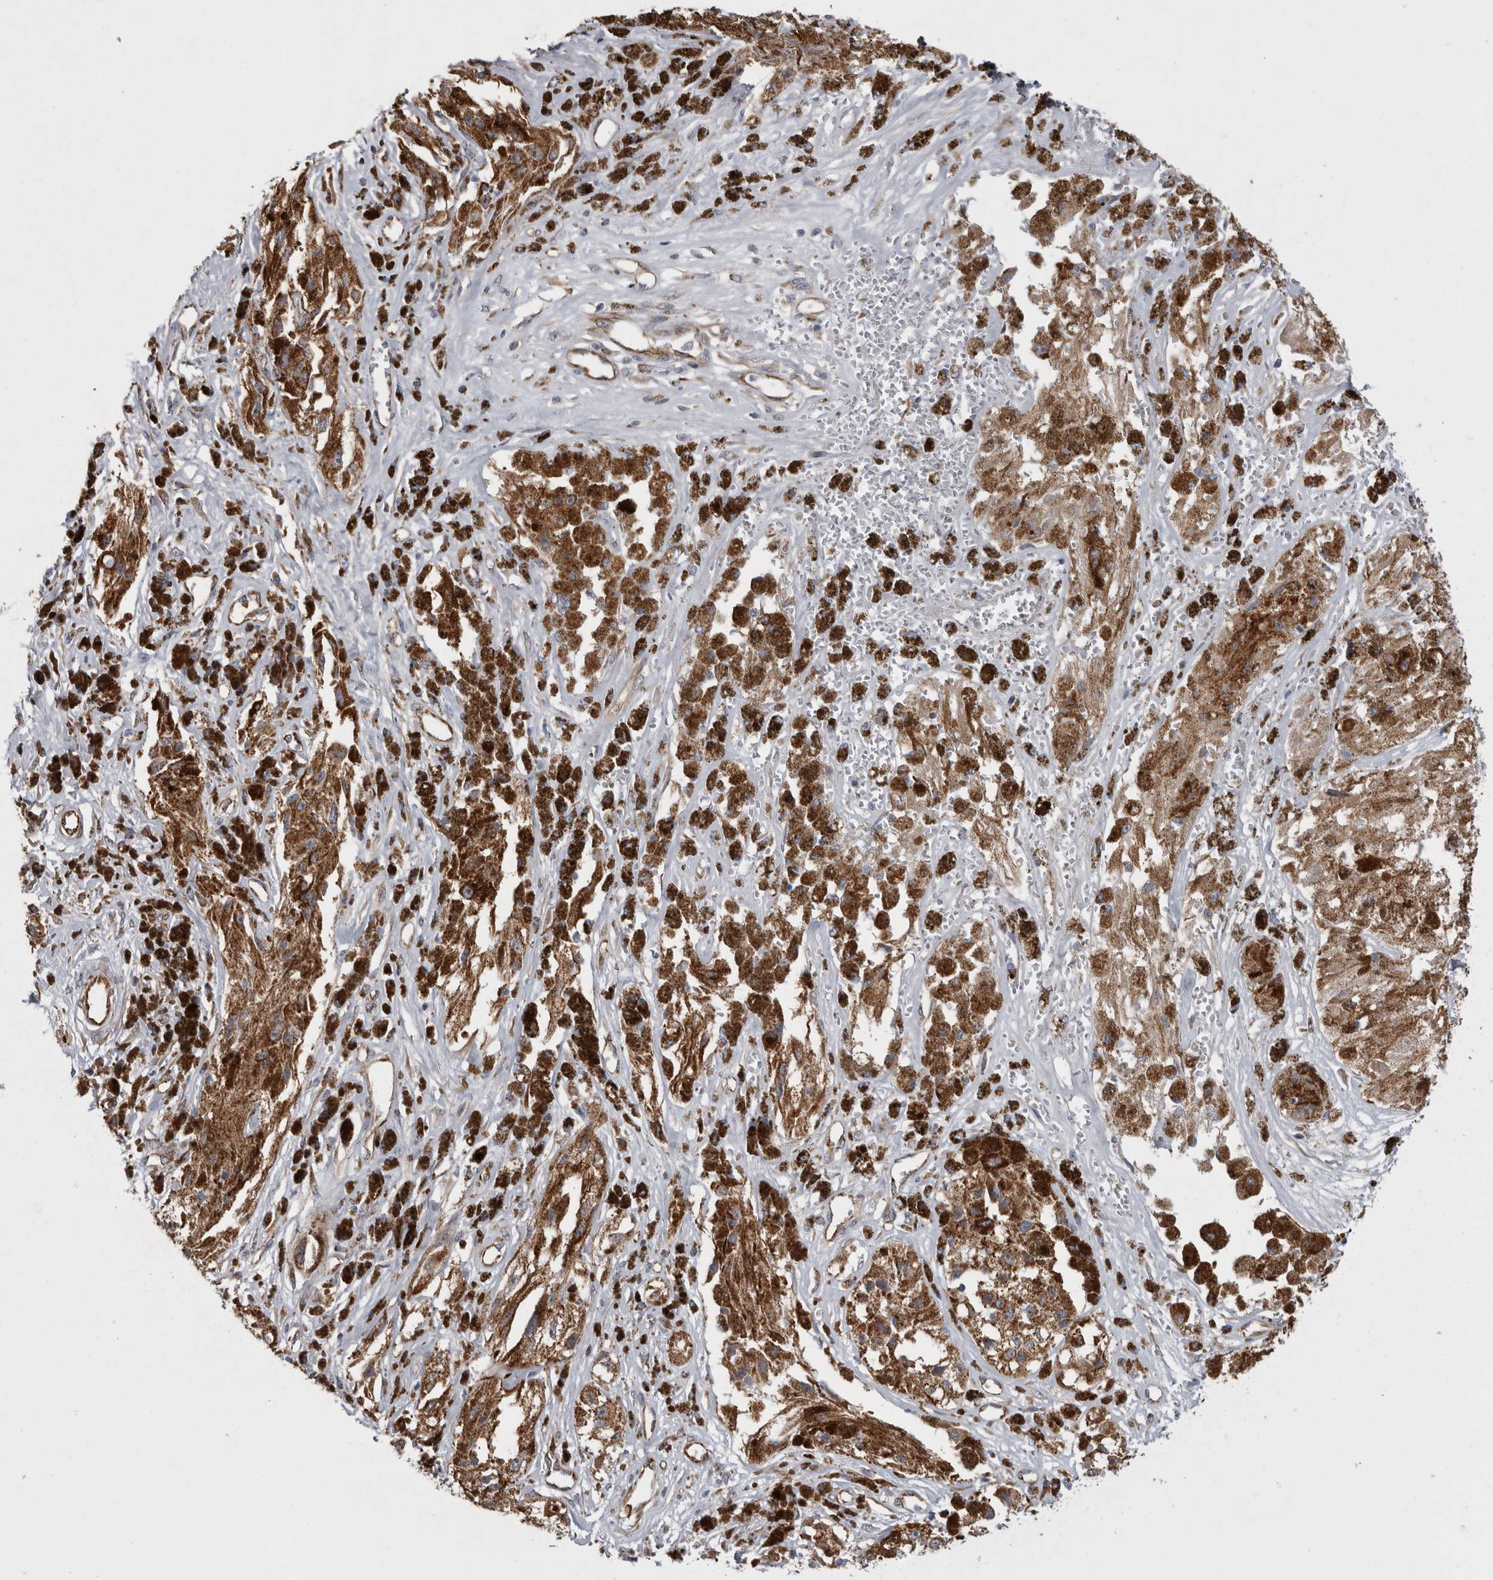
{"staining": {"intensity": "moderate", "quantity": ">75%", "location": "cytoplasmic/membranous"}, "tissue": "melanoma", "cell_type": "Tumor cells", "image_type": "cancer", "snomed": [{"axis": "morphology", "description": "Malignant melanoma, NOS"}, {"axis": "topography", "description": "Skin"}], "caption": "DAB (3,3'-diaminobenzidine) immunohistochemical staining of malignant melanoma shows moderate cytoplasmic/membranous protein expression in approximately >75% of tumor cells.", "gene": "ACOT7", "patient": {"sex": "male", "age": 88}}